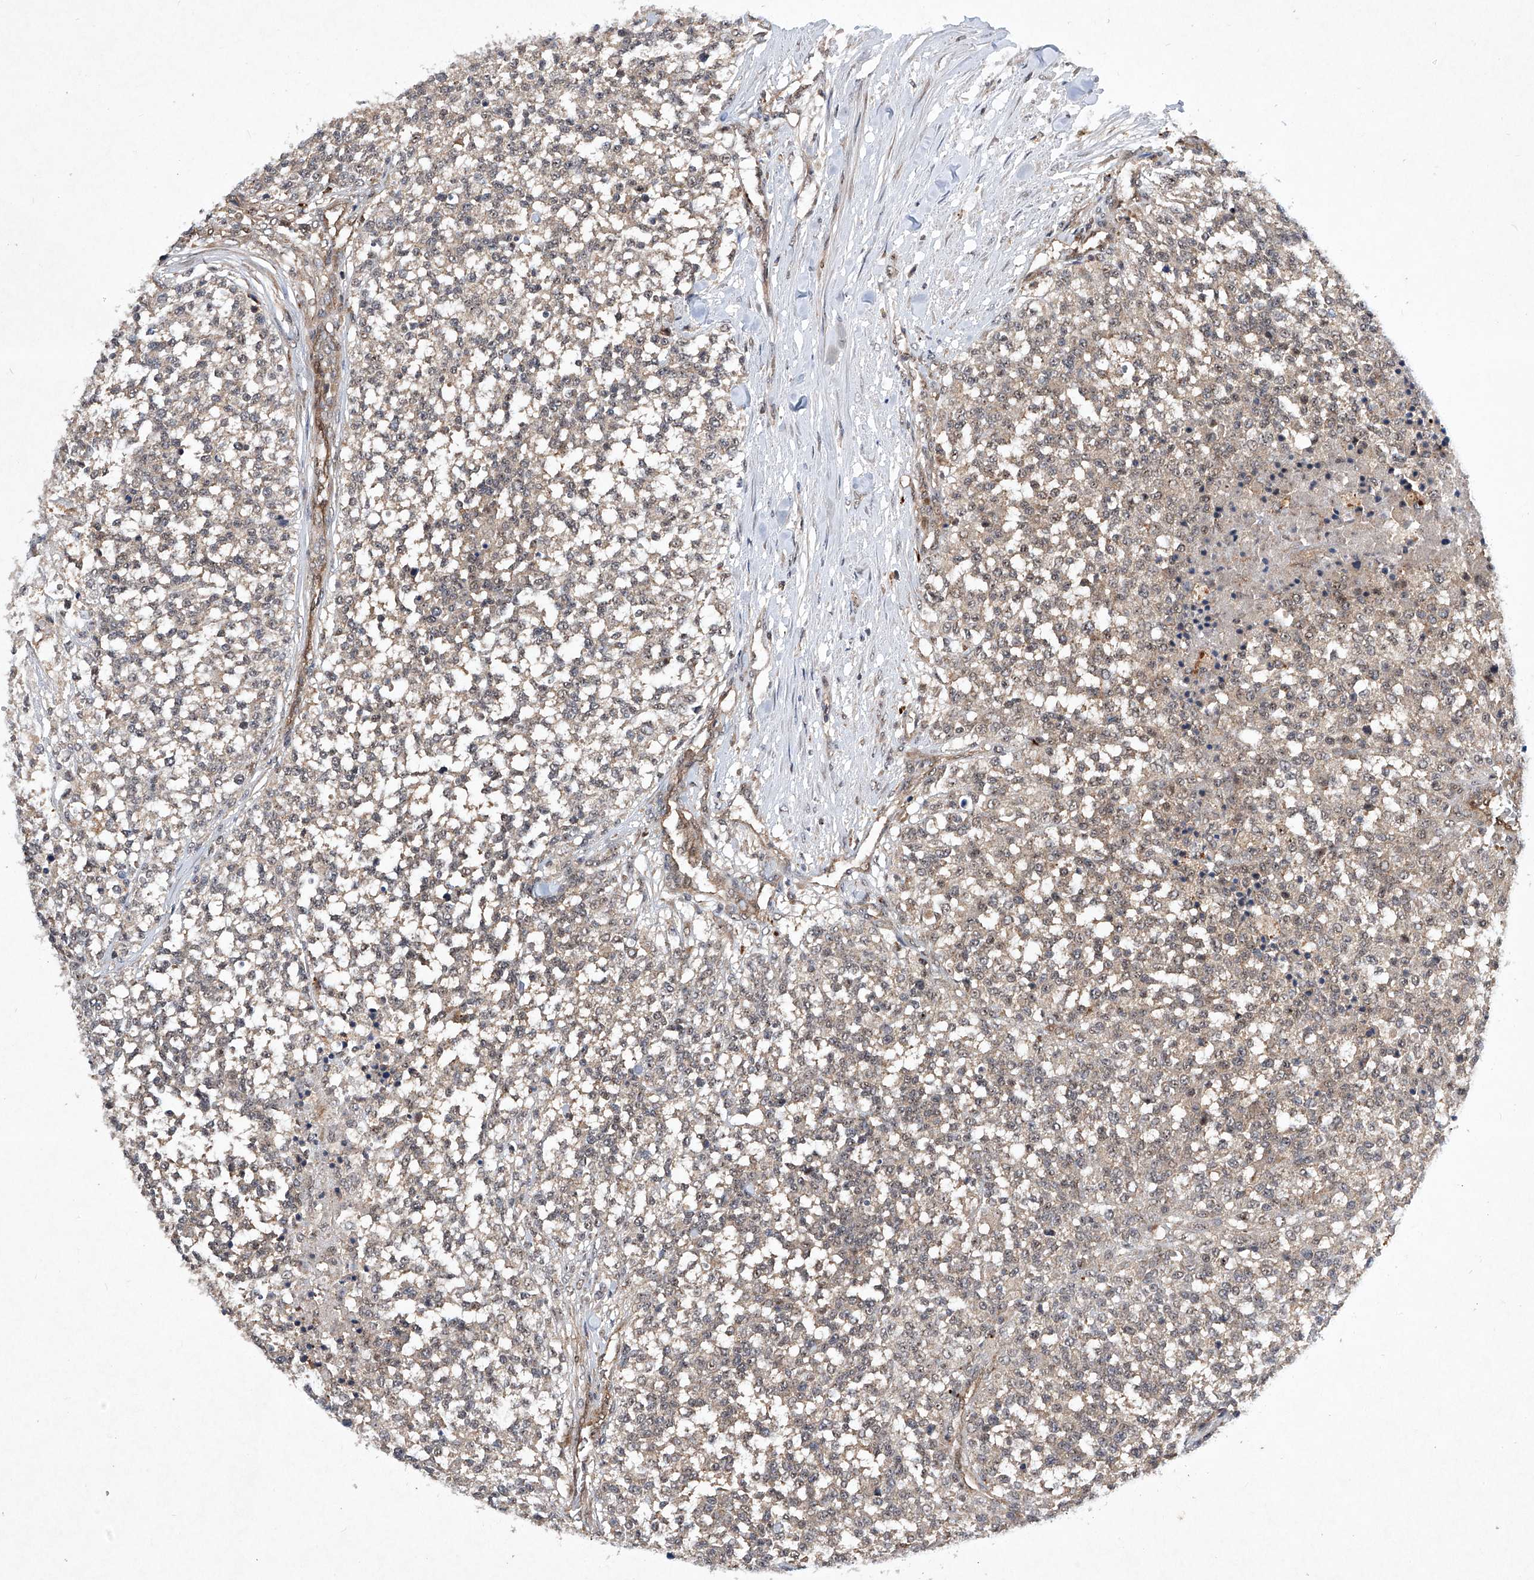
{"staining": {"intensity": "negative", "quantity": "none", "location": "none"}, "tissue": "testis cancer", "cell_type": "Tumor cells", "image_type": "cancer", "snomed": [{"axis": "morphology", "description": "Seminoma, NOS"}, {"axis": "topography", "description": "Testis"}], "caption": "Immunohistochemical staining of seminoma (testis) exhibits no significant positivity in tumor cells.", "gene": "CISH", "patient": {"sex": "male", "age": 59}}